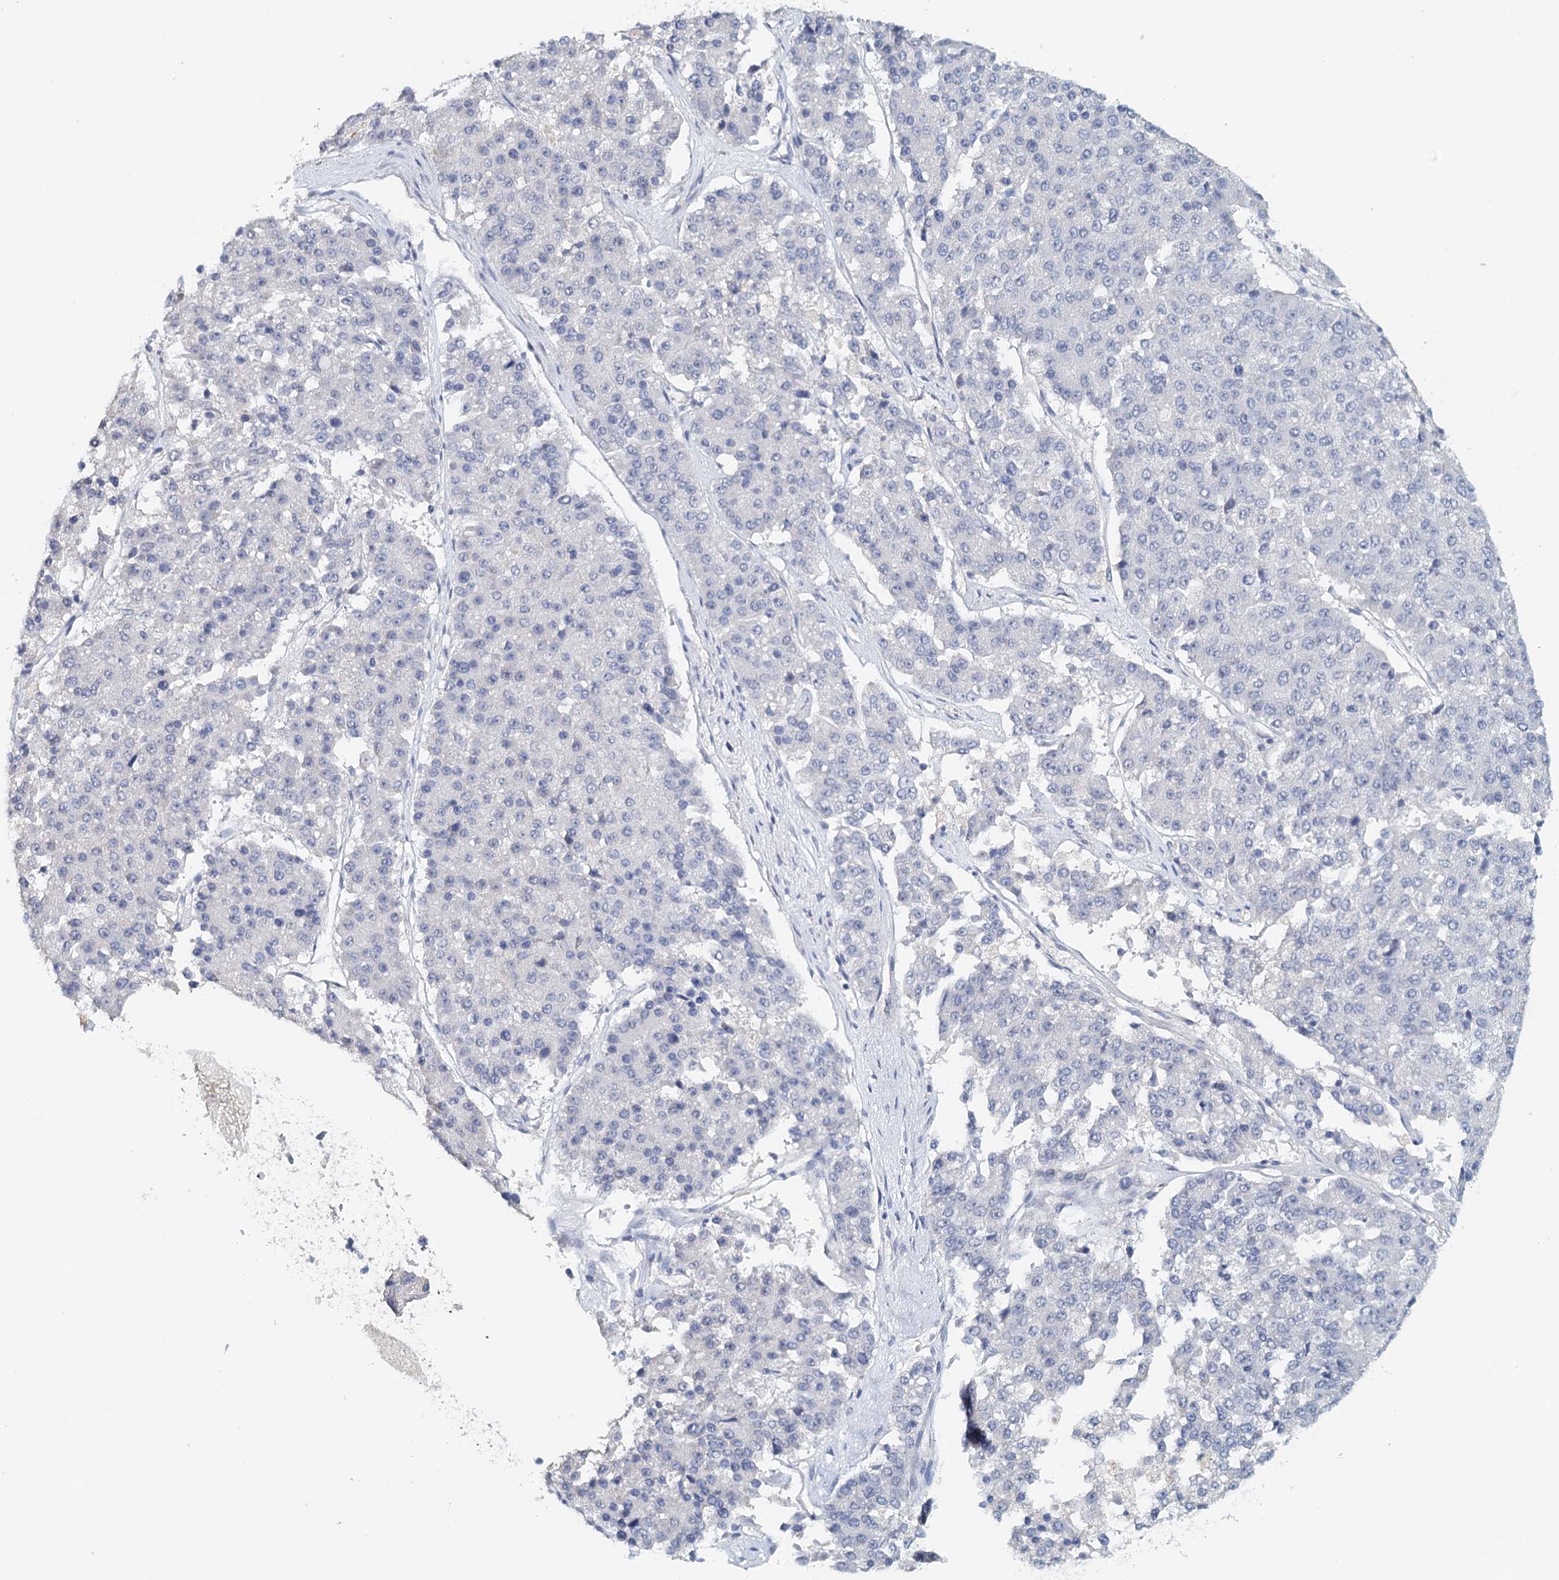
{"staining": {"intensity": "negative", "quantity": "none", "location": "none"}, "tissue": "pancreatic cancer", "cell_type": "Tumor cells", "image_type": "cancer", "snomed": [{"axis": "morphology", "description": "Adenocarcinoma, NOS"}, {"axis": "topography", "description": "Pancreas"}], "caption": "Immunohistochemistry image of adenocarcinoma (pancreatic) stained for a protein (brown), which exhibits no expression in tumor cells. (DAB (3,3'-diaminobenzidine) immunohistochemistry (IHC), high magnification).", "gene": "SYNPO", "patient": {"sex": "male", "age": 50}}